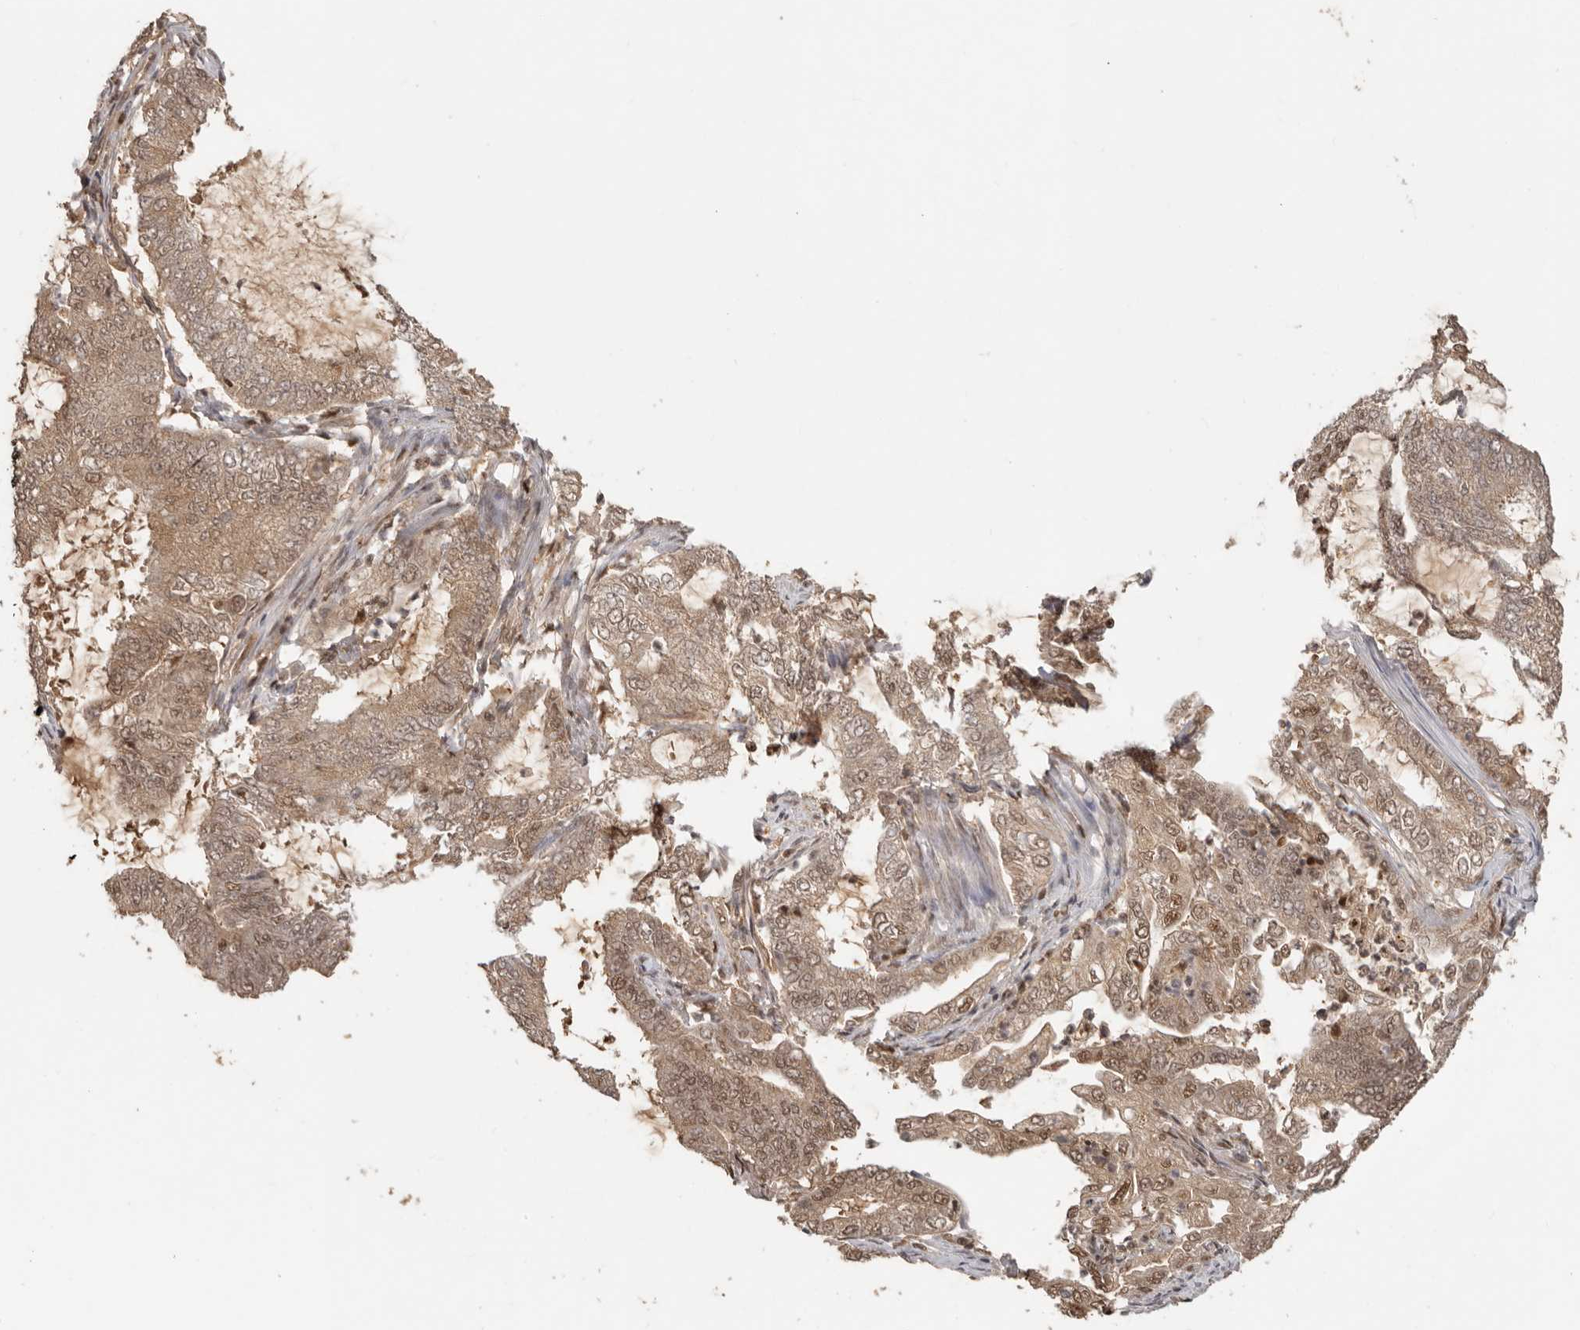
{"staining": {"intensity": "weak", "quantity": ">75%", "location": "cytoplasmic/membranous,nuclear"}, "tissue": "endometrial cancer", "cell_type": "Tumor cells", "image_type": "cancer", "snomed": [{"axis": "morphology", "description": "Adenocarcinoma, NOS"}, {"axis": "topography", "description": "Endometrium"}], "caption": "Endometrial cancer (adenocarcinoma) was stained to show a protein in brown. There is low levels of weak cytoplasmic/membranous and nuclear staining in about >75% of tumor cells. (Brightfield microscopy of DAB IHC at high magnification).", "gene": "PSMA5", "patient": {"sex": "female", "age": 49}}